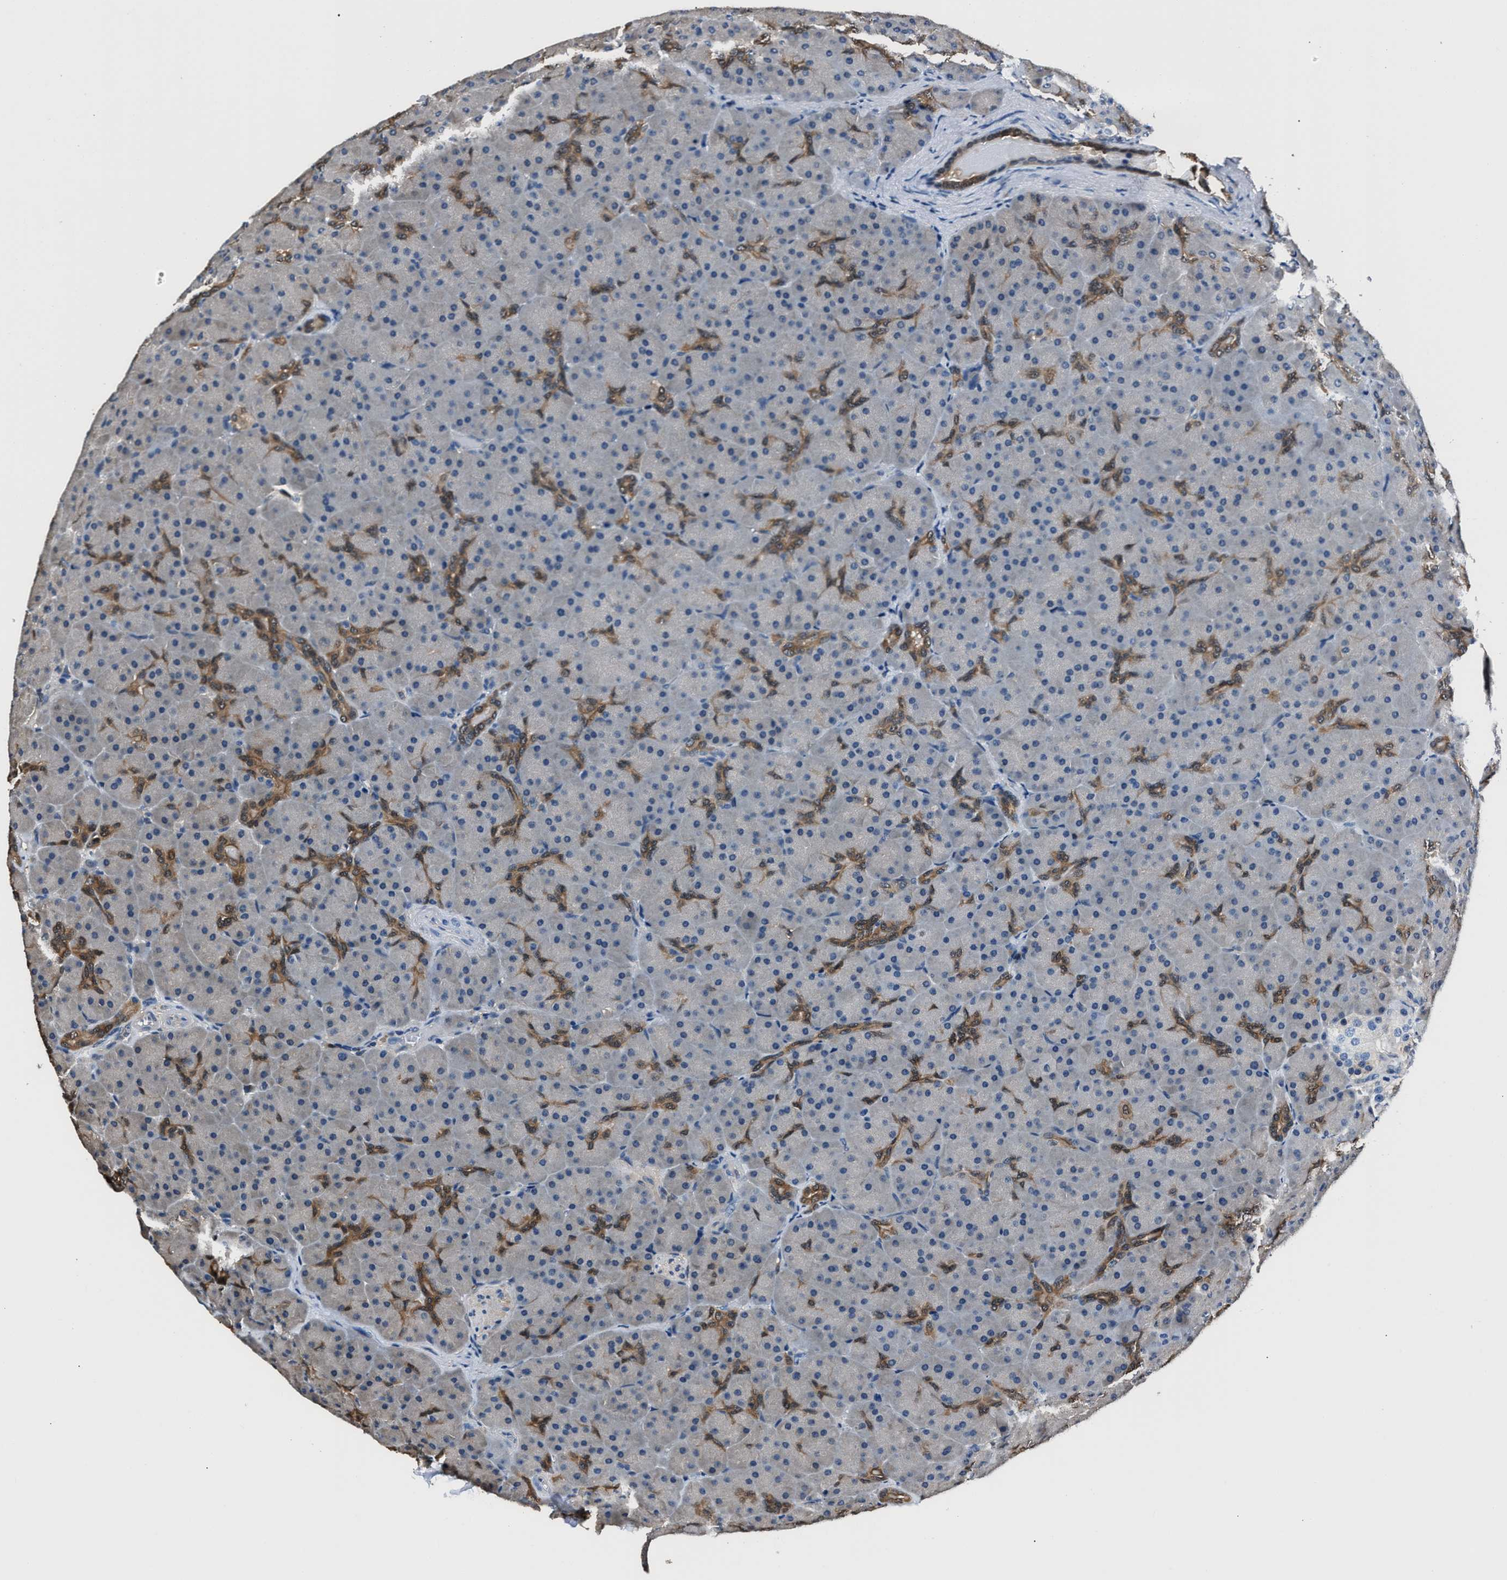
{"staining": {"intensity": "moderate", "quantity": "25%-75%", "location": "cytoplasmic/membranous"}, "tissue": "pancreas", "cell_type": "Exocrine glandular cells", "image_type": "normal", "snomed": [{"axis": "morphology", "description": "Normal tissue, NOS"}, {"axis": "topography", "description": "Pancreas"}], "caption": "Immunohistochemistry (IHC) histopathology image of normal pancreas: human pancreas stained using immunohistochemistry reveals medium levels of moderate protein expression localized specifically in the cytoplasmic/membranous of exocrine glandular cells, appearing as a cytoplasmic/membranous brown color.", "gene": "GSTP1", "patient": {"sex": "male", "age": 66}}